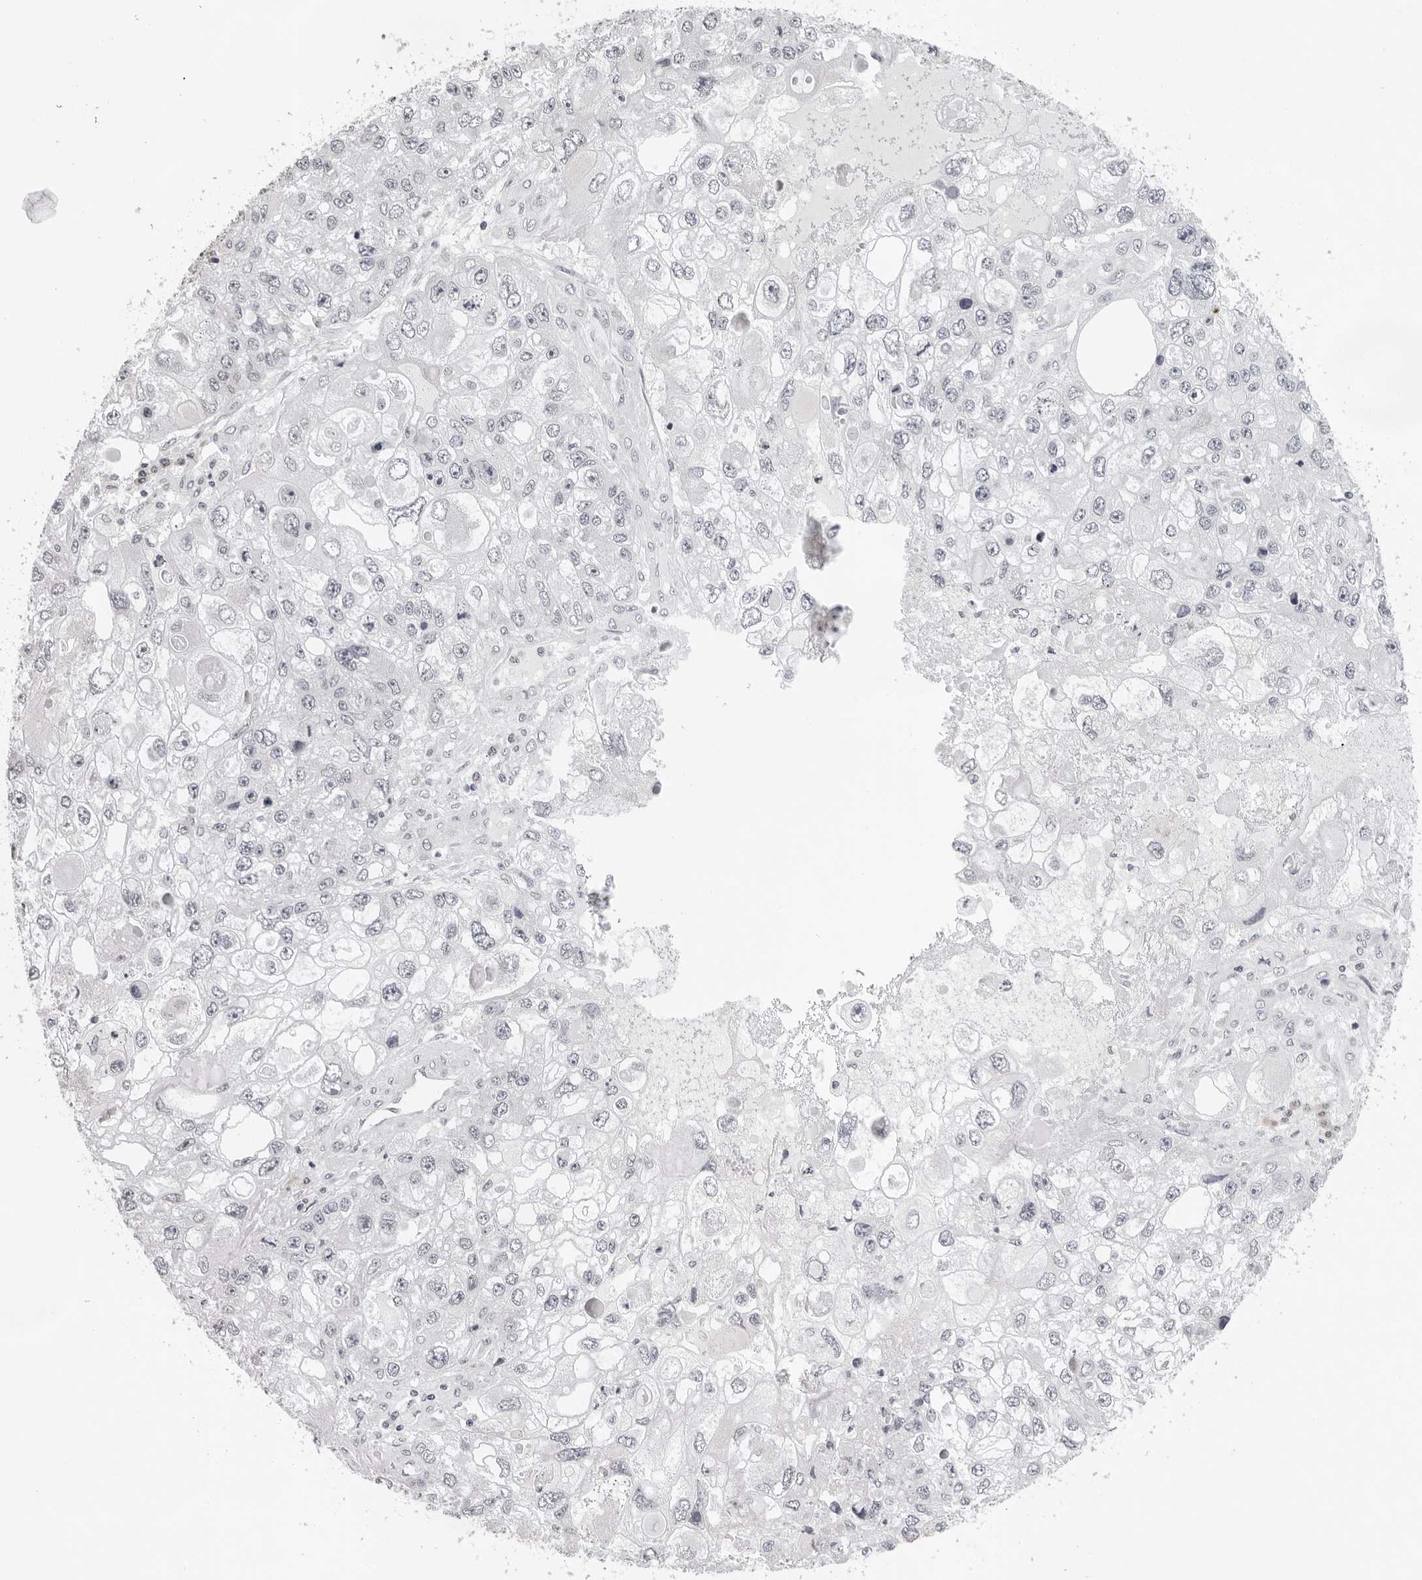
{"staining": {"intensity": "negative", "quantity": "none", "location": "none"}, "tissue": "endometrial cancer", "cell_type": "Tumor cells", "image_type": "cancer", "snomed": [{"axis": "morphology", "description": "Adenocarcinoma, NOS"}, {"axis": "topography", "description": "Endometrium"}], "caption": "The photomicrograph demonstrates no significant positivity in tumor cells of endometrial adenocarcinoma.", "gene": "IL17RA", "patient": {"sex": "female", "age": 49}}